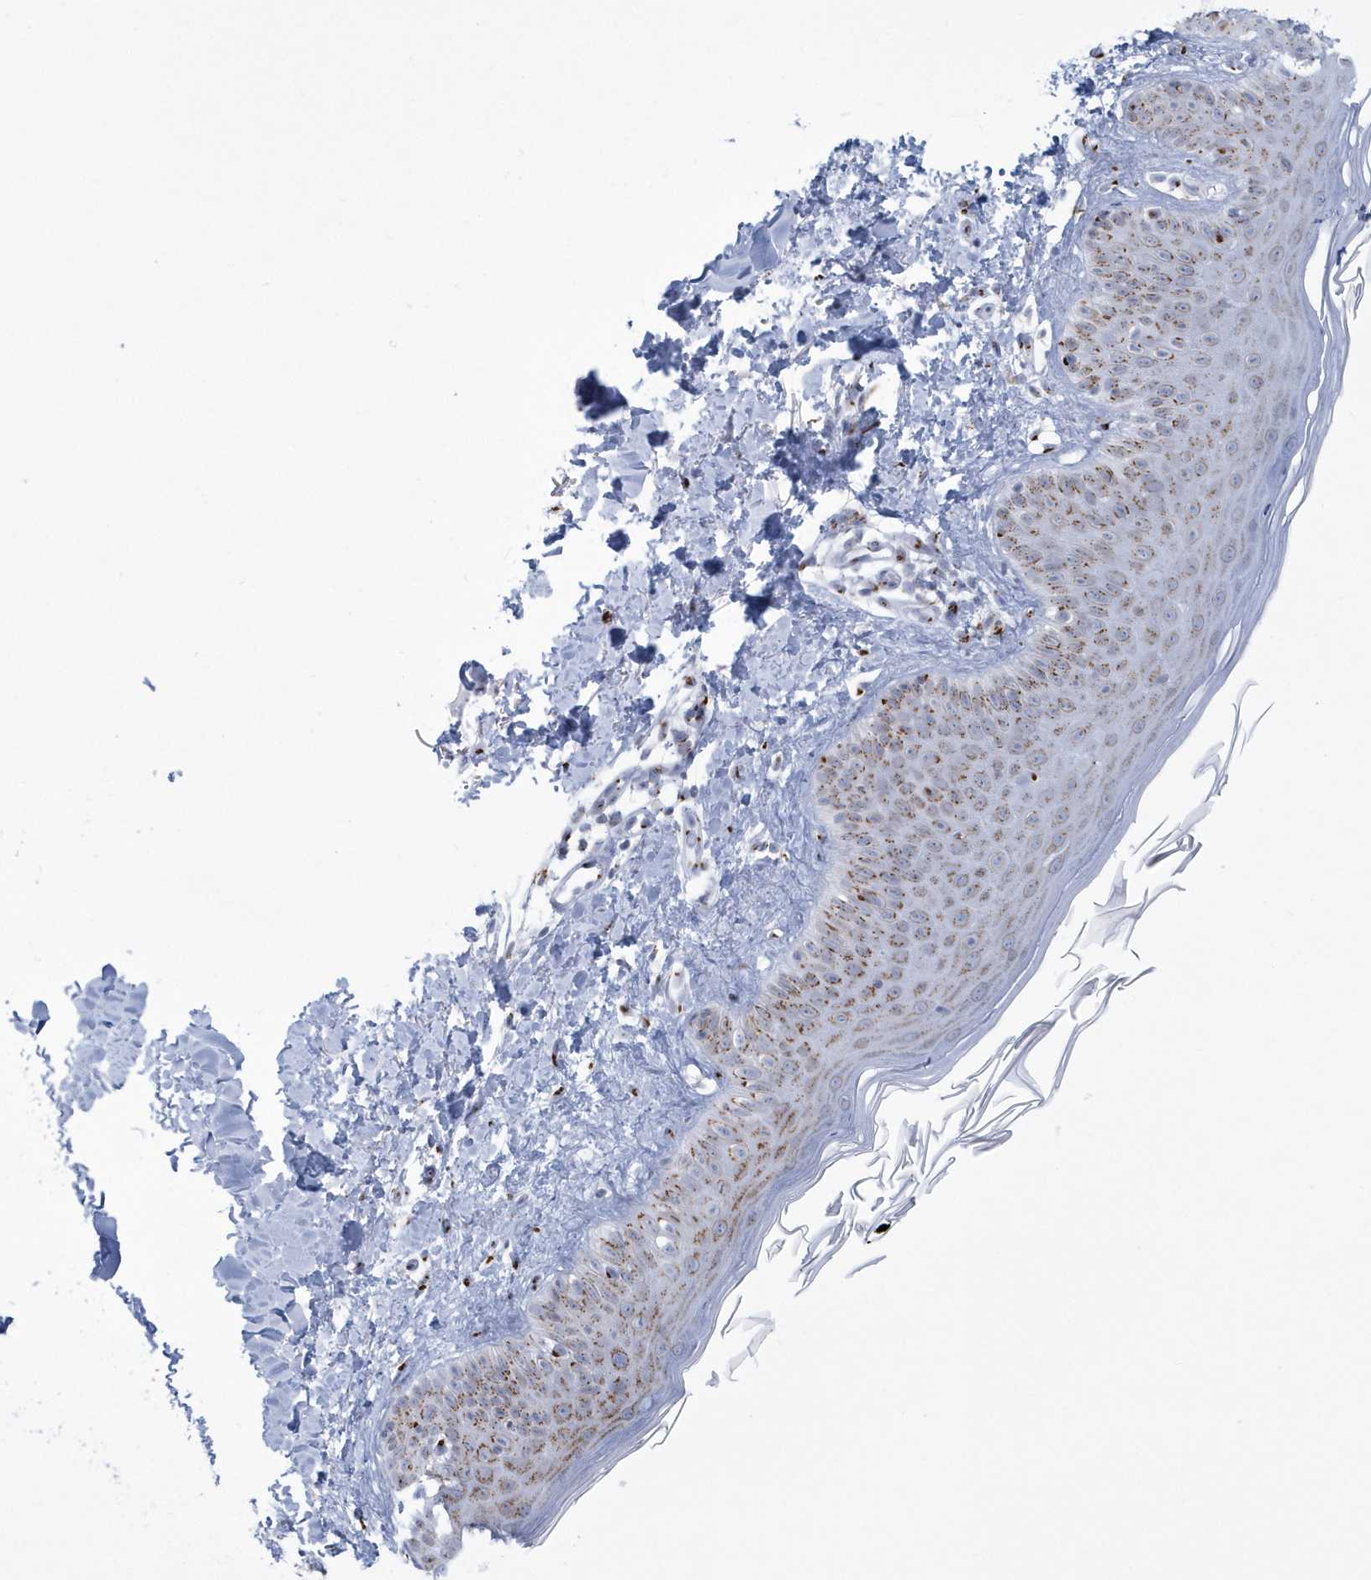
{"staining": {"intensity": "strong", "quantity": ">75%", "location": "cytoplasmic/membranous"}, "tissue": "skin", "cell_type": "Fibroblasts", "image_type": "normal", "snomed": [{"axis": "morphology", "description": "Normal tissue, NOS"}, {"axis": "topography", "description": "Skin"}], "caption": "Benign skin was stained to show a protein in brown. There is high levels of strong cytoplasmic/membranous expression in about >75% of fibroblasts. (DAB = brown stain, brightfield microscopy at high magnification).", "gene": "SLX9", "patient": {"sex": "male", "age": 52}}